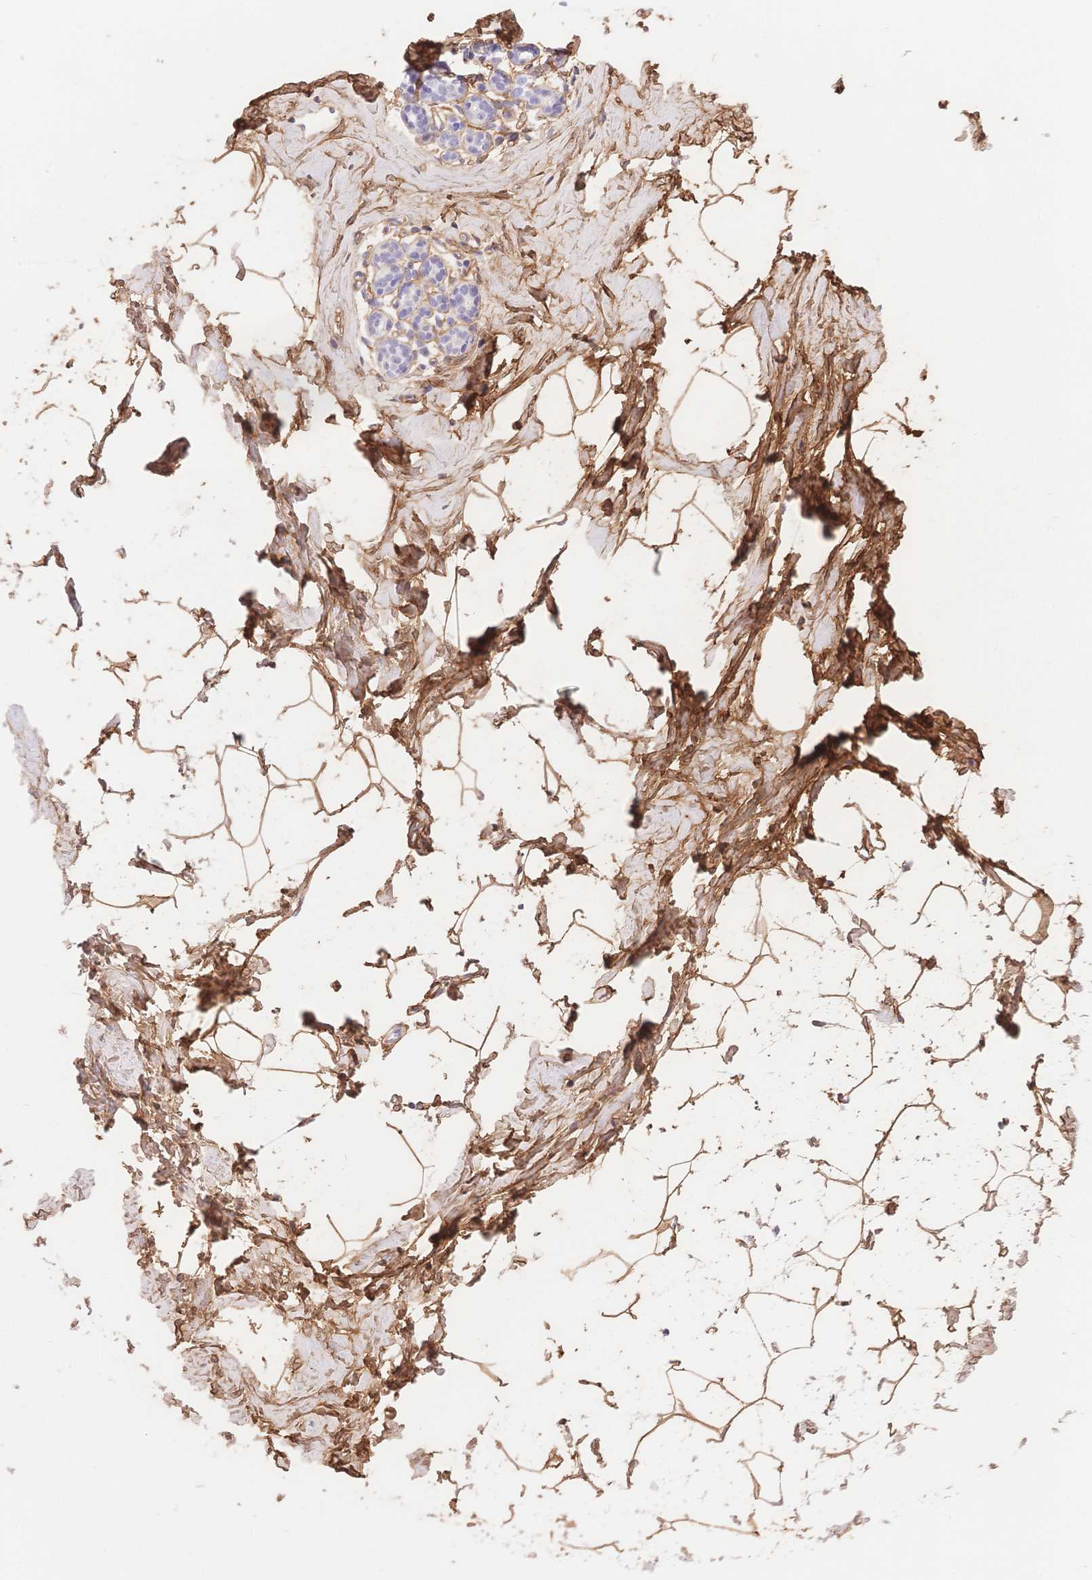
{"staining": {"intensity": "negative", "quantity": "none", "location": "none"}, "tissue": "breast", "cell_type": "Adipocytes", "image_type": "normal", "snomed": [{"axis": "morphology", "description": "Normal tissue, NOS"}, {"axis": "topography", "description": "Breast"}], "caption": "Adipocytes are negative for brown protein staining in unremarkable breast. (Brightfield microscopy of DAB immunohistochemistry (IHC) at high magnification).", "gene": "PDZD2", "patient": {"sex": "female", "age": 32}}